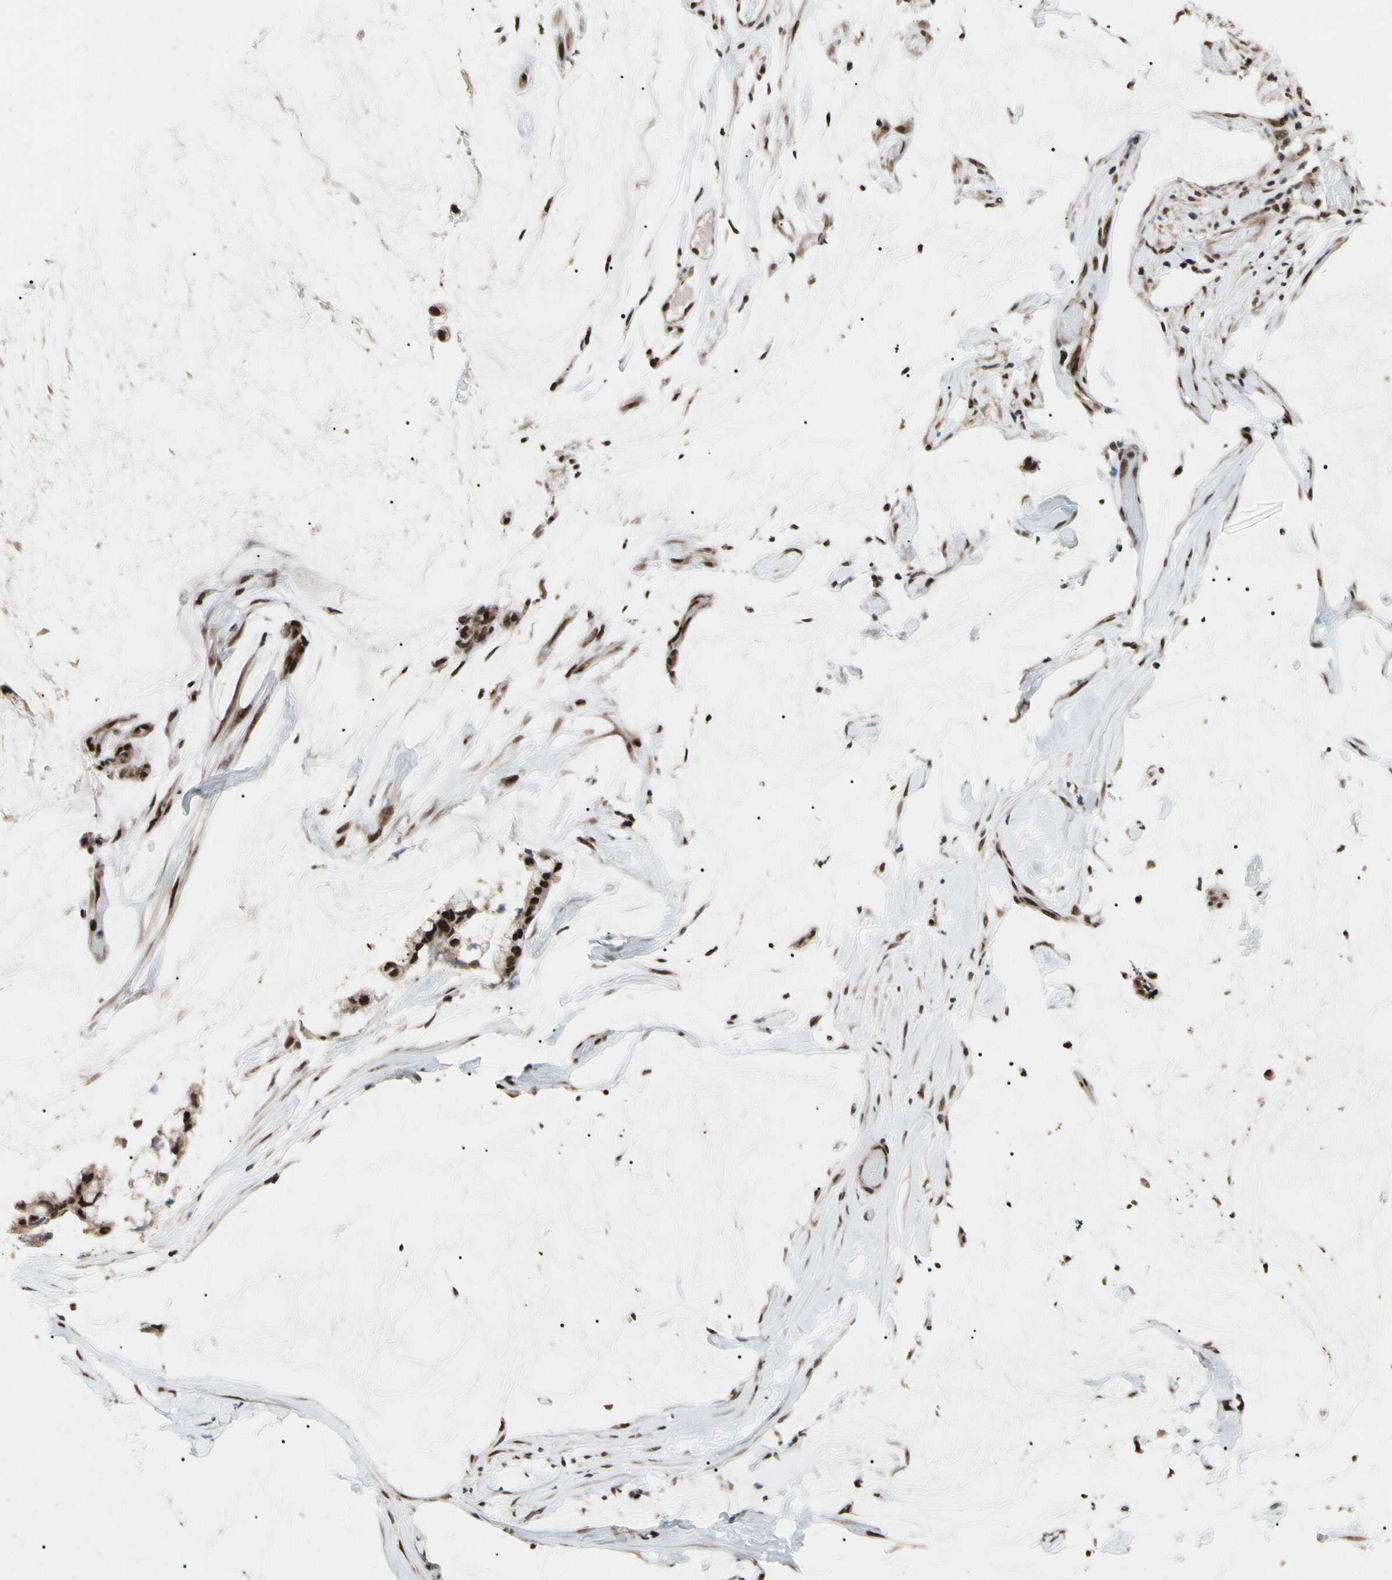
{"staining": {"intensity": "strong", "quantity": ">75%", "location": "nuclear"}, "tissue": "ovarian cancer", "cell_type": "Tumor cells", "image_type": "cancer", "snomed": [{"axis": "morphology", "description": "Cystadenocarcinoma, mucinous, NOS"}, {"axis": "topography", "description": "Ovary"}], "caption": "Immunohistochemistry of ovarian cancer (mucinous cystadenocarcinoma) shows high levels of strong nuclear positivity in about >75% of tumor cells.", "gene": "FAM98B", "patient": {"sex": "female", "age": 39}}